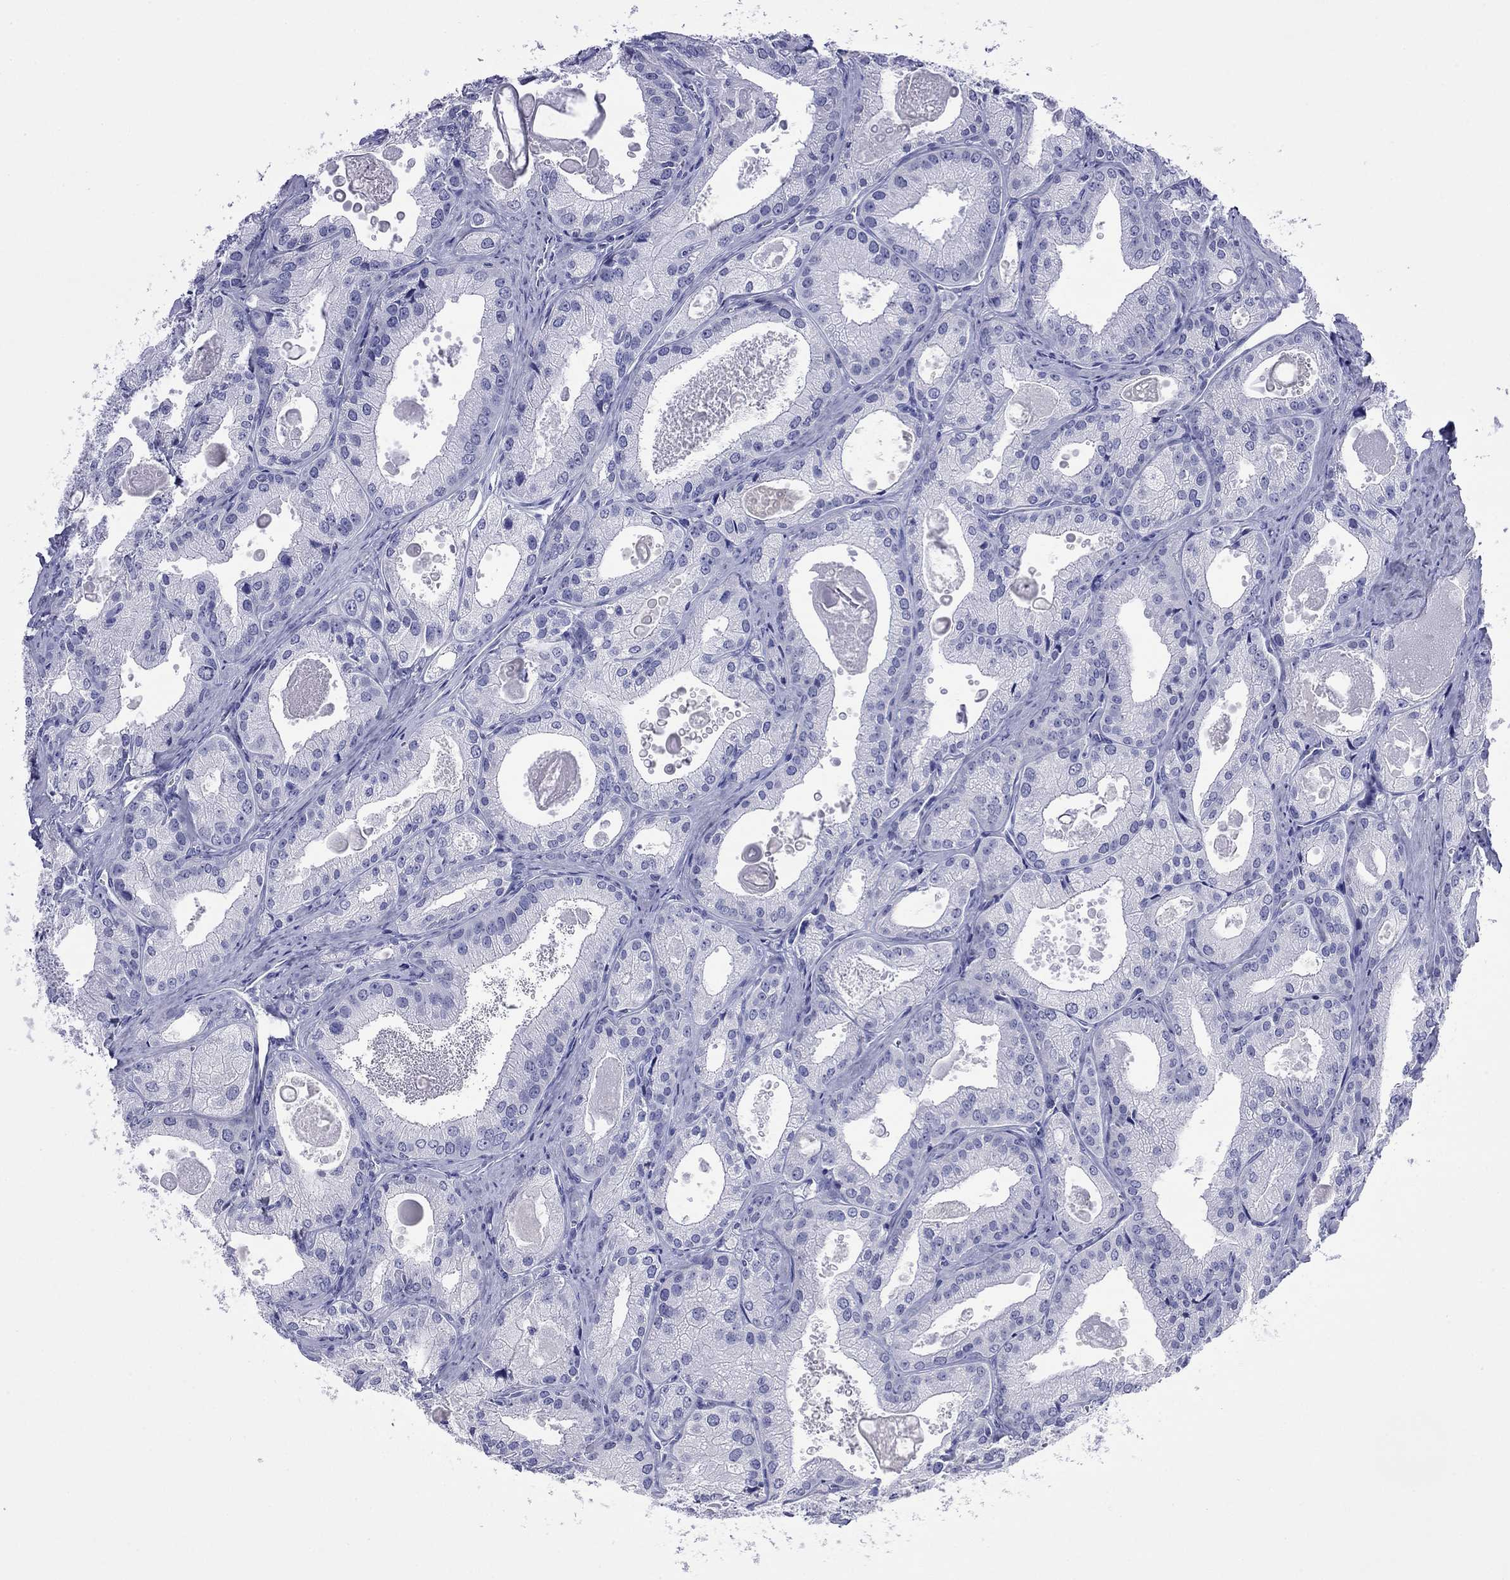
{"staining": {"intensity": "negative", "quantity": "none", "location": "none"}, "tissue": "prostate cancer", "cell_type": "Tumor cells", "image_type": "cancer", "snomed": [{"axis": "morphology", "description": "Adenocarcinoma, NOS"}, {"axis": "morphology", "description": "Adenocarcinoma, High grade"}, {"axis": "topography", "description": "Prostate"}], "caption": "An immunohistochemistry image of prostate cancer is shown. There is no staining in tumor cells of prostate cancer. (DAB immunohistochemistry, high magnification).", "gene": "FIGLA", "patient": {"sex": "male", "age": 70}}